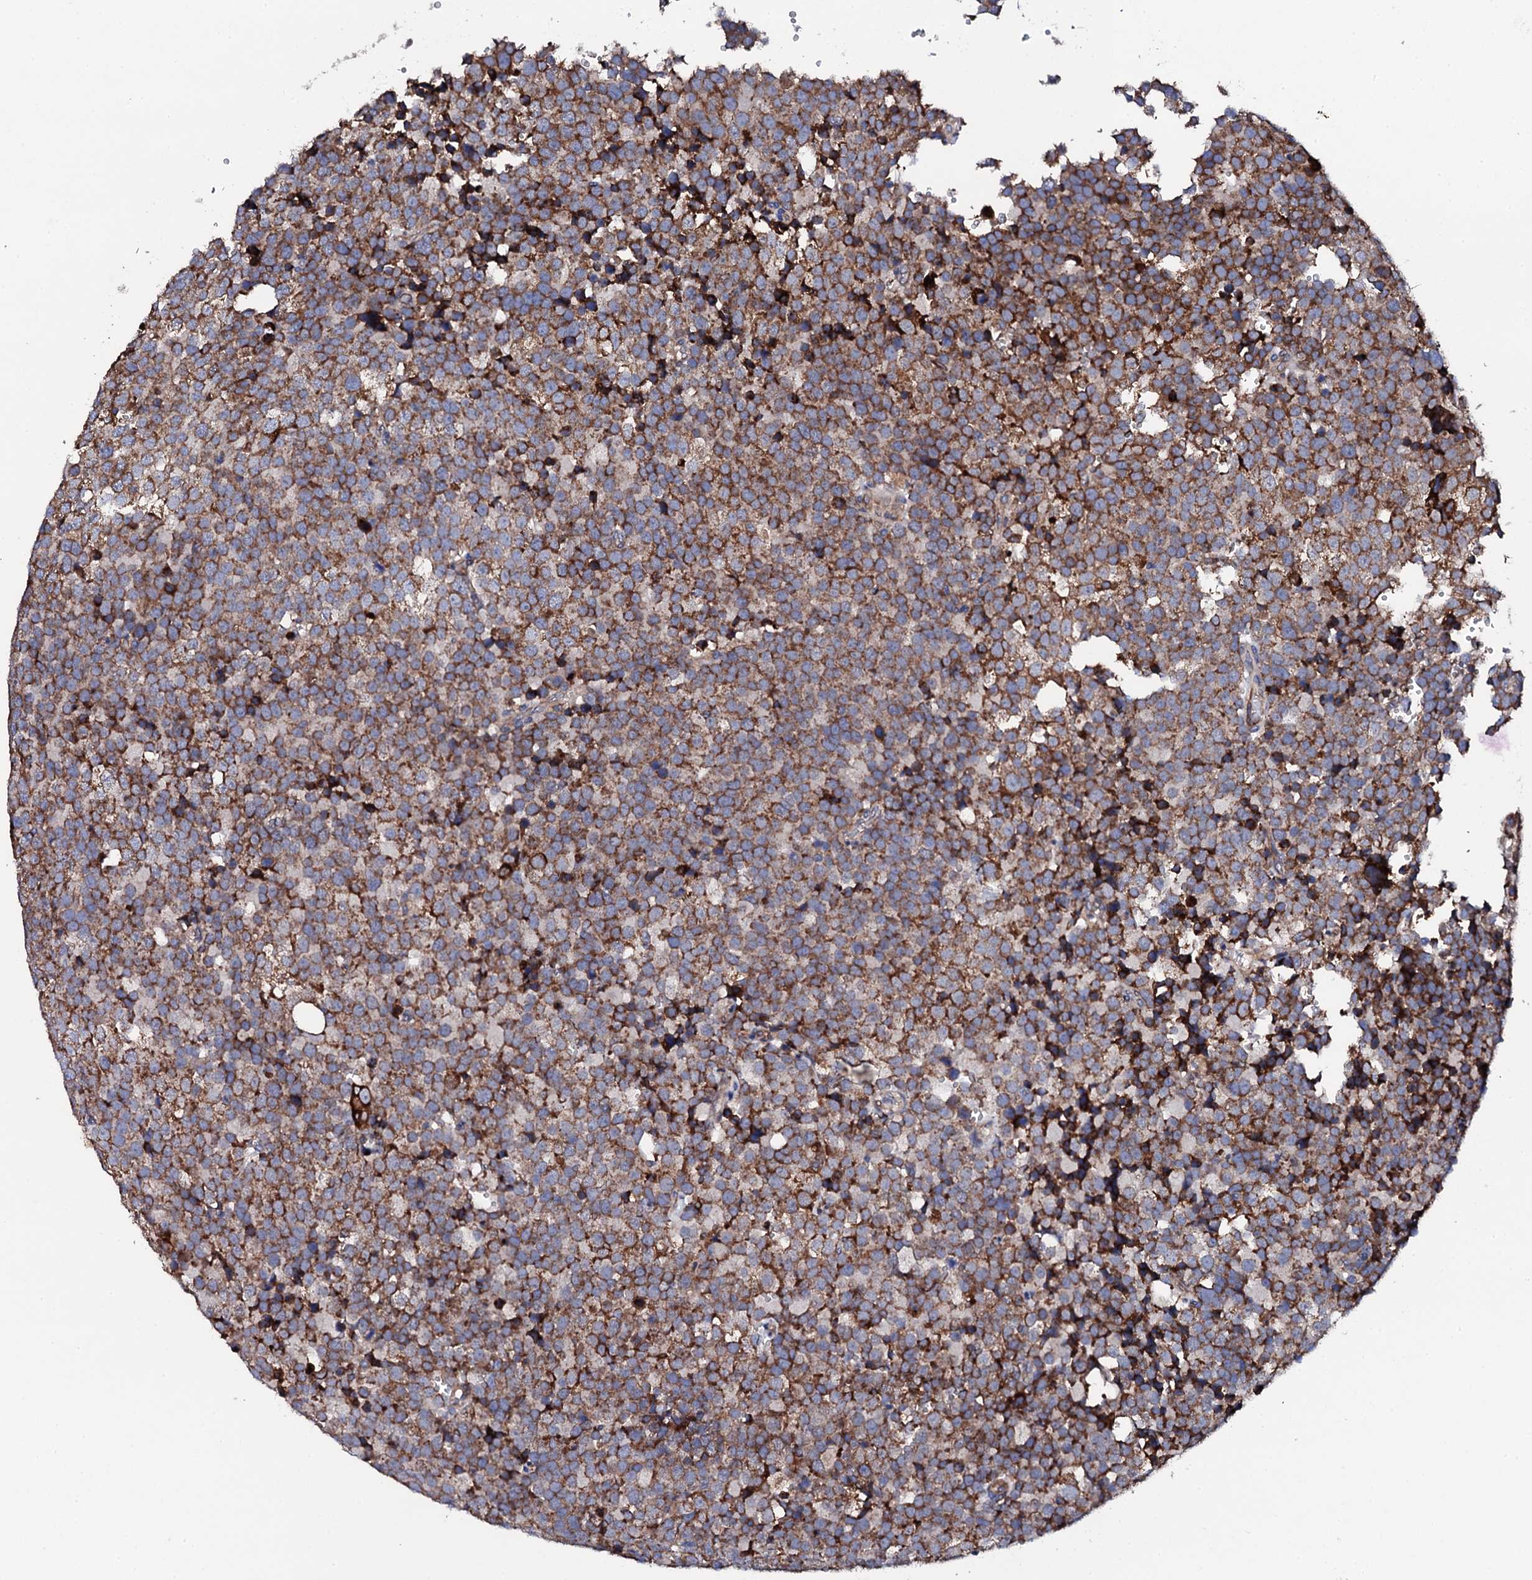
{"staining": {"intensity": "strong", "quantity": ">75%", "location": "cytoplasmic/membranous"}, "tissue": "testis cancer", "cell_type": "Tumor cells", "image_type": "cancer", "snomed": [{"axis": "morphology", "description": "Seminoma, NOS"}, {"axis": "topography", "description": "Testis"}], "caption": "IHC image of neoplastic tissue: testis cancer stained using IHC reveals high levels of strong protein expression localized specifically in the cytoplasmic/membranous of tumor cells, appearing as a cytoplasmic/membranous brown color.", "gene": "LIPT2", "patient": {"sex": "male", "age": 71}}